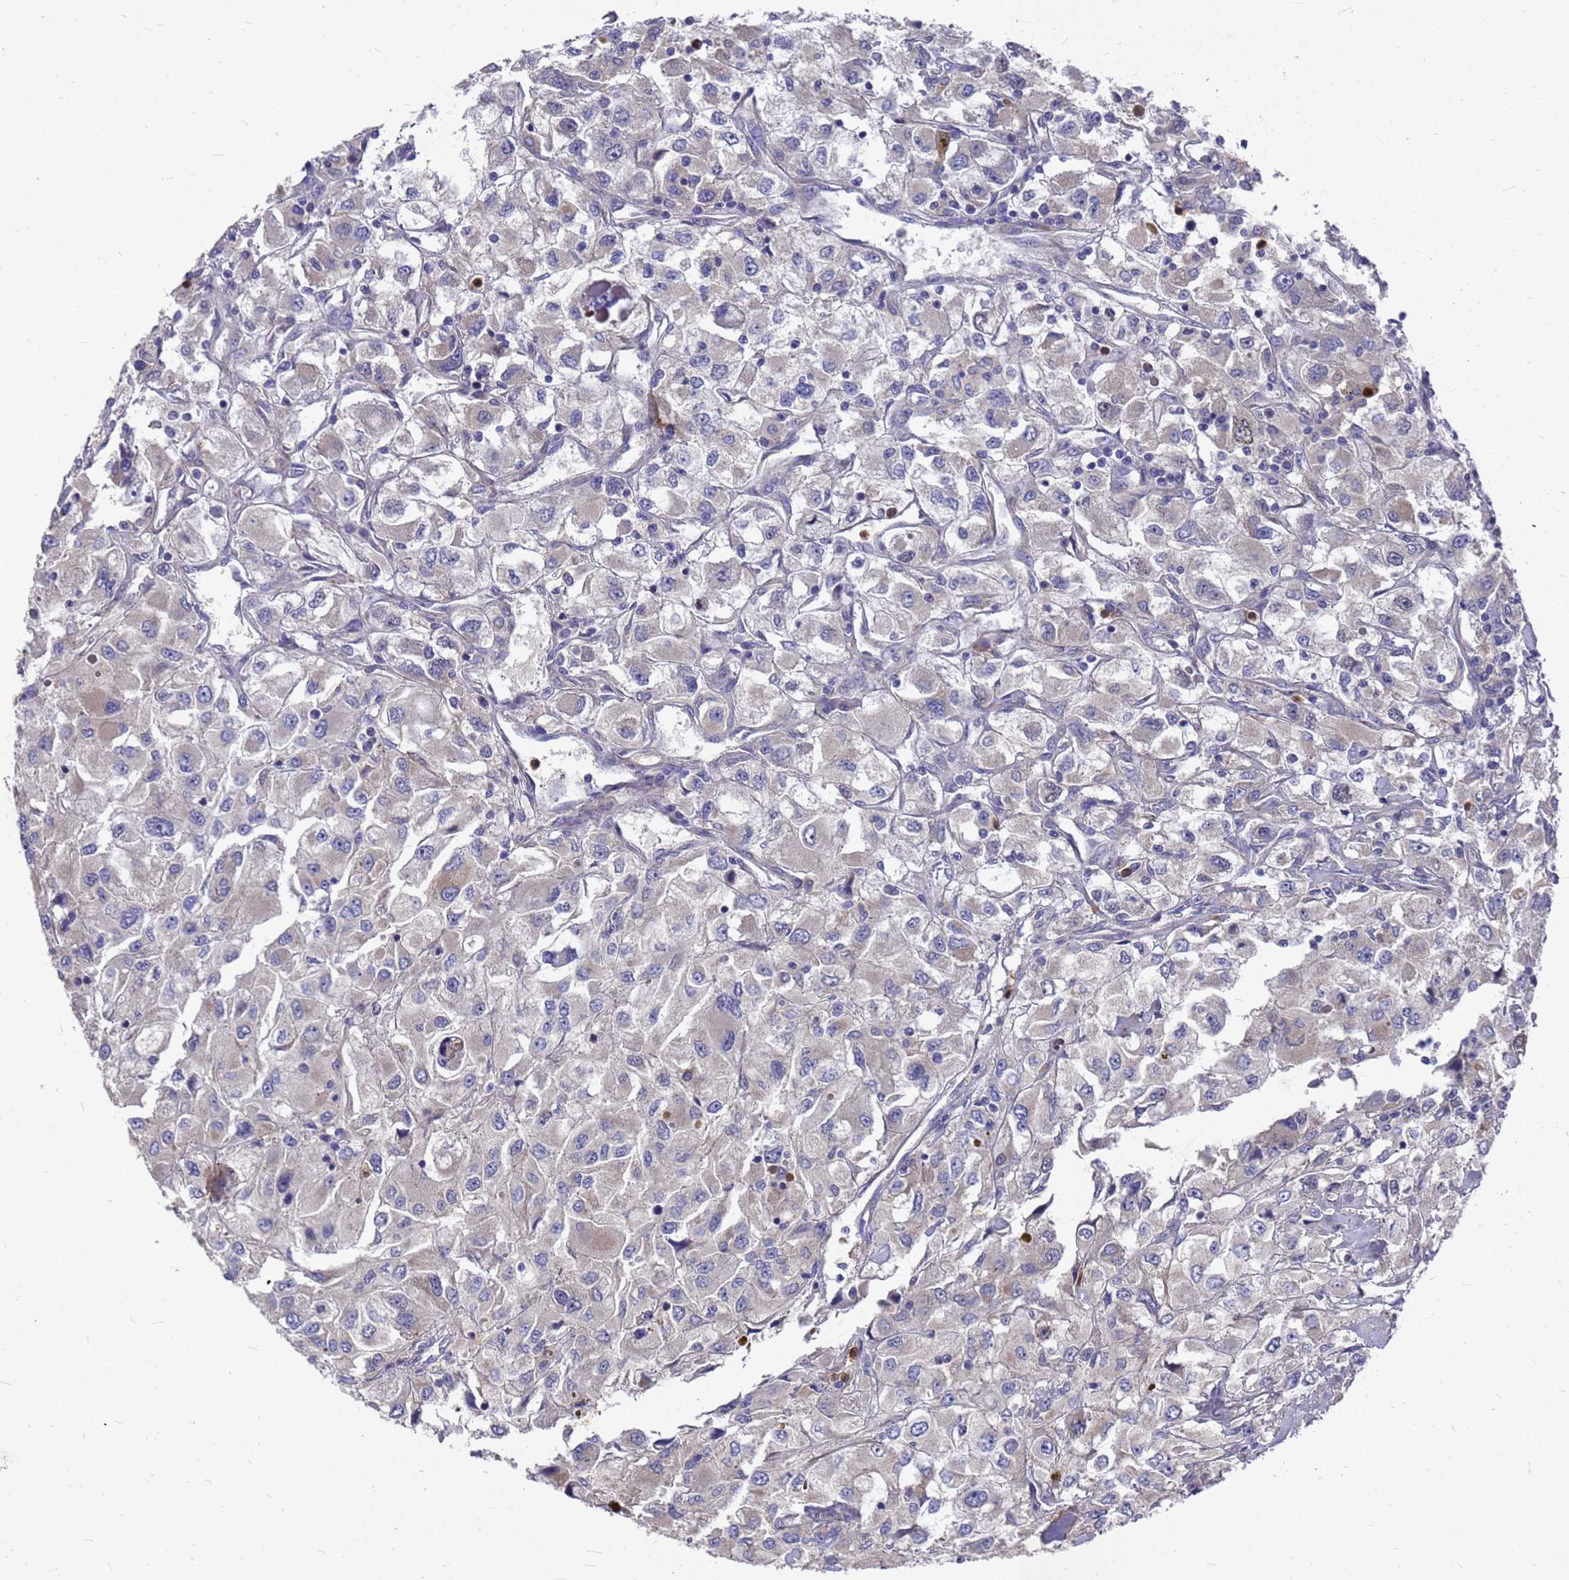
{"staining": {"intensity": "negative", "quantity": "none", "location": "none"}, "tissue": "renal cancer", "cell_type": "Tumor cells", "image_type": "cancer", "snomed": [{"axis": "morphology", "description": "Adenocarcinoma, NOS"}, {"axis": "topography", "description": "Kidney"}], "caption": "Tumor cells show no significant positivity in renal cancer (adenocarcinoma). (DAB (3,3'-diaminobenzidine) immunohistochemistry (IHC) visualized using brightfield microscopy, high magnification).", "gene": "ZNF717", "patient": {"sex": "female", "age": 52}}